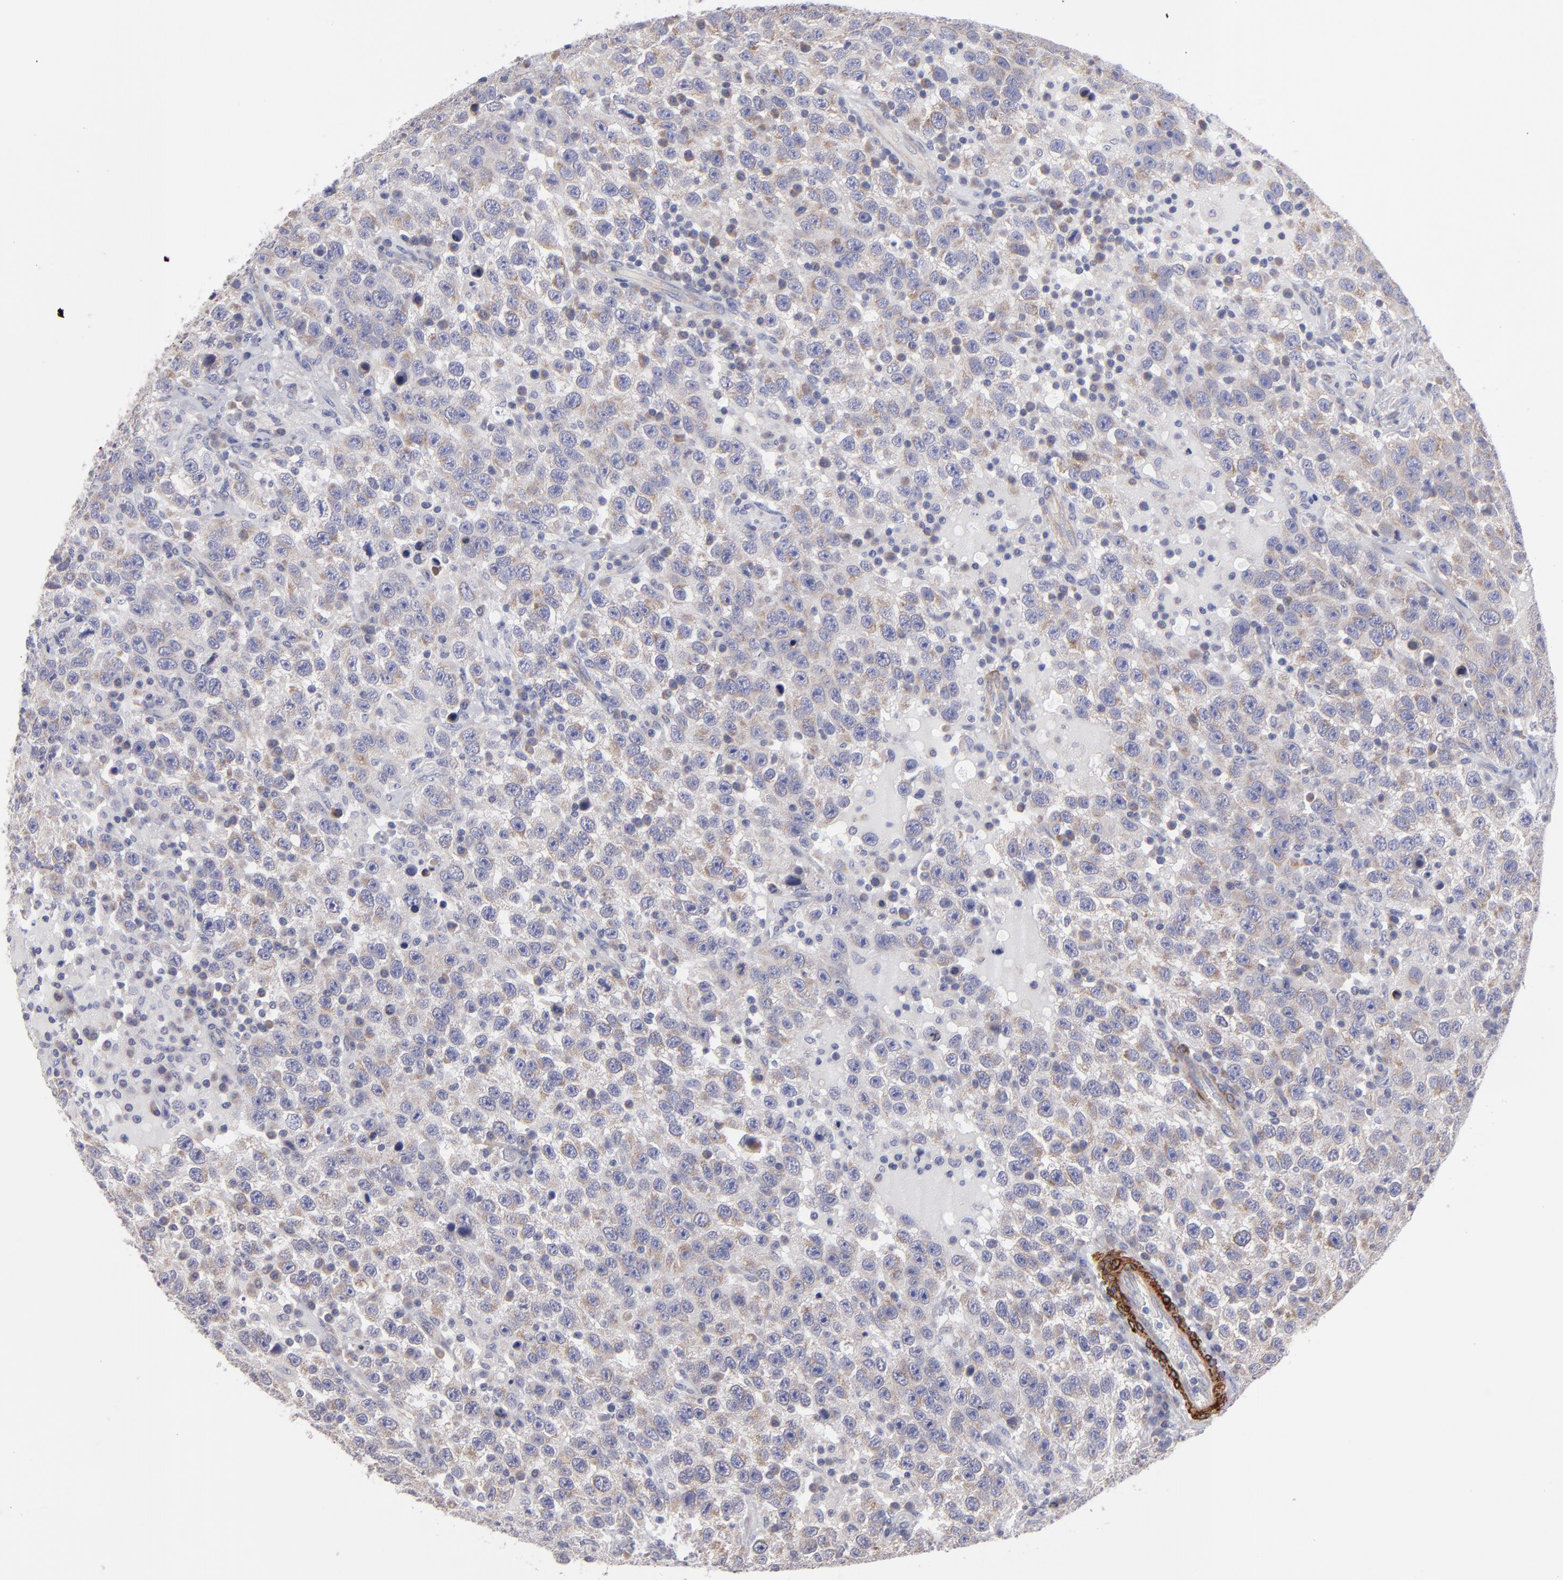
{"staining": {"intensity": "weak", "quantity": ">75%", "location": "cytoplasmic/membranous"}, "tissue": "testis cancer", "cell_type": "Tumor cells", "image_type": "cancer", "snomed": [{"axis": "morphology", "description": "Seminoma, NOS"}, {"axis": "topography", "description": "Testis"}], "caption": "The image demonstrates a brown stain indicating the presence of a protein in the cytoplasmic/membranous of tumor cells in seminoma (testis).", "gene": "SLMAP", "patient": {"sex": "male", "age": 41}}